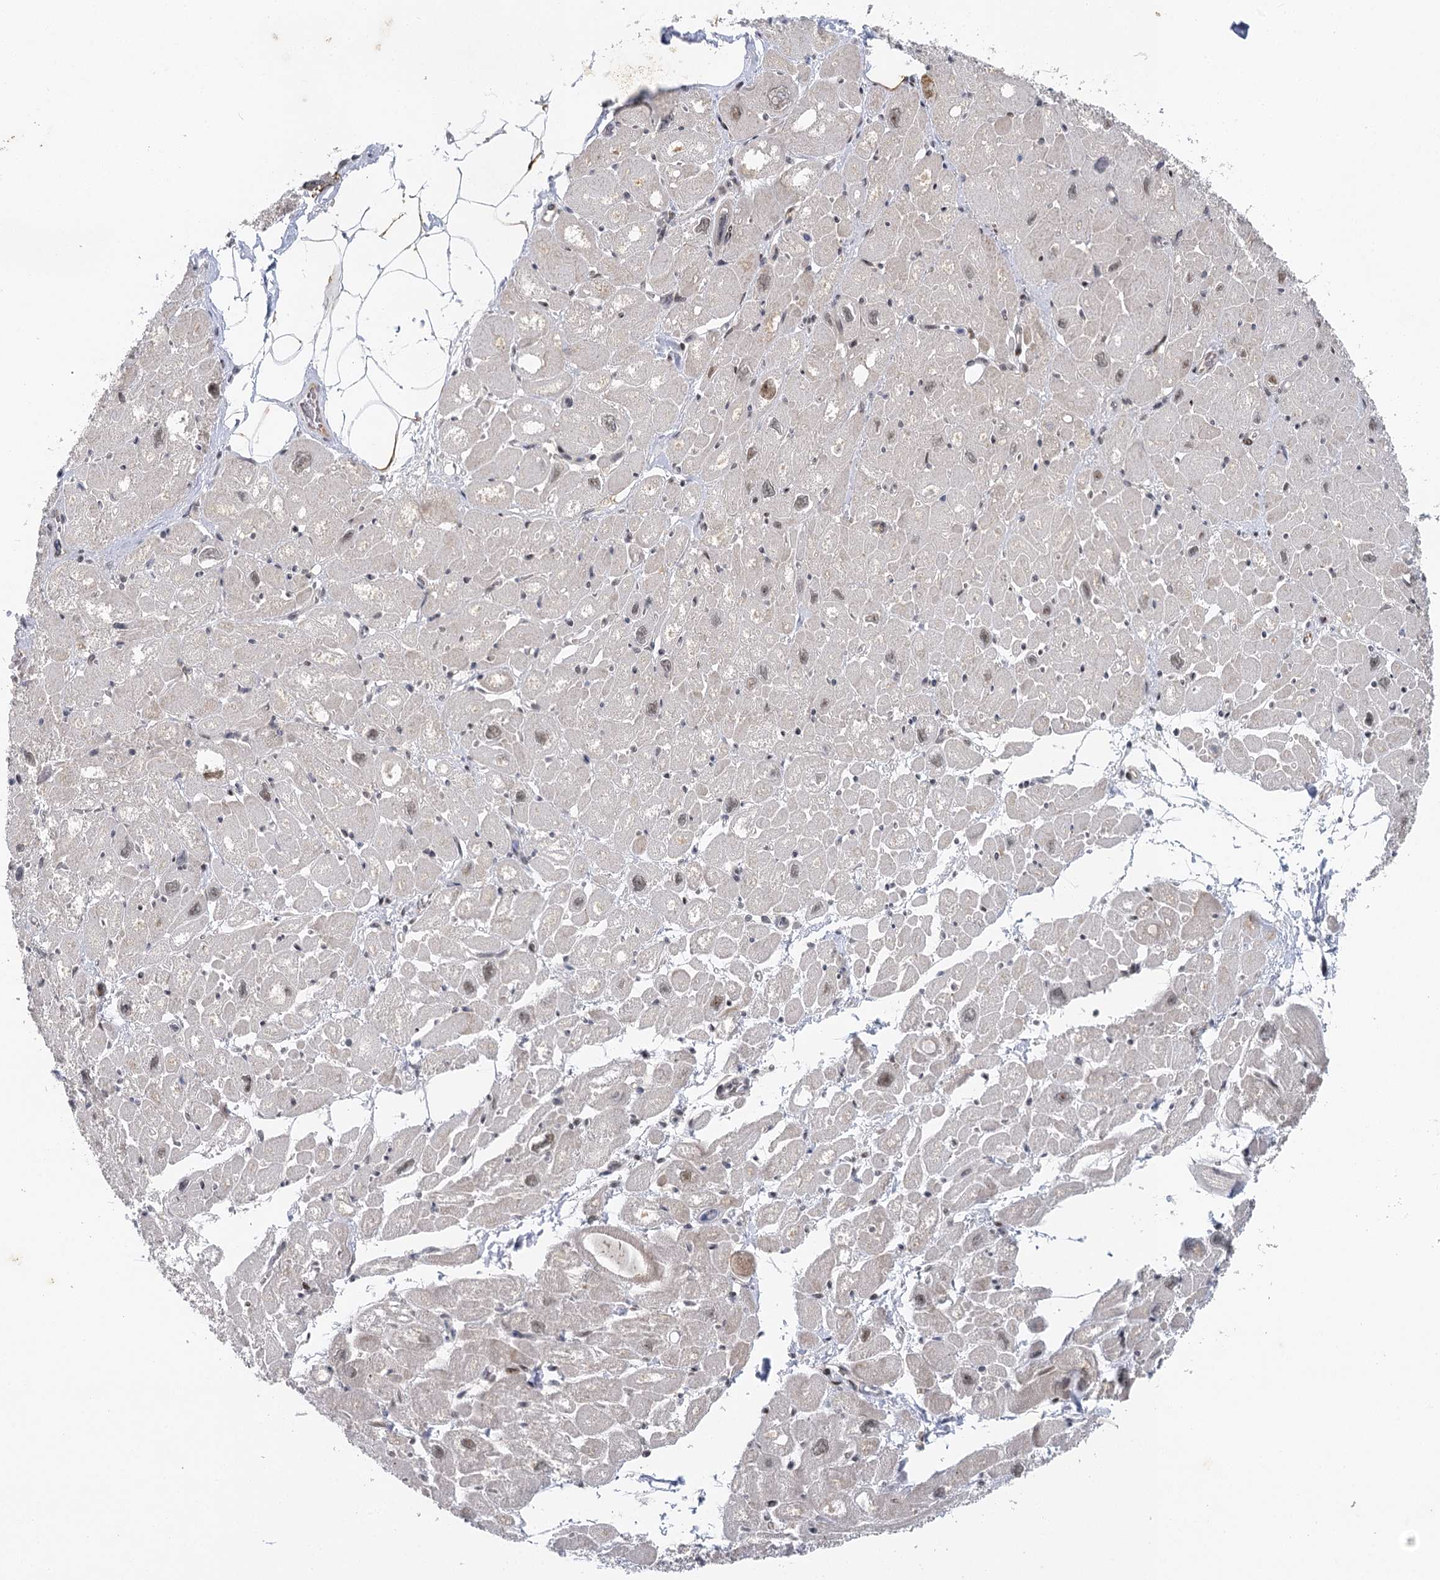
{"staining": {"intensity": "weak", "quantity": "<25%", "location": "cytoplasmic/membranous"}, "tissue": "heart muscle", "cell_type": "Cardiomyocytes", "image_type": "normal", "snomed": [{"axis": "morphology", "description": "Normal tissue, NOS"}, {"axis": "topography", "description": "Heart"}], "caption": "Immunohistochemistry of unremarkable heart muscle reveals no expression in cardiomyocytes. Nuclei are stained in blue.", "gene": "IL11RA", "patient": {"sex": "male", "age": 50}}